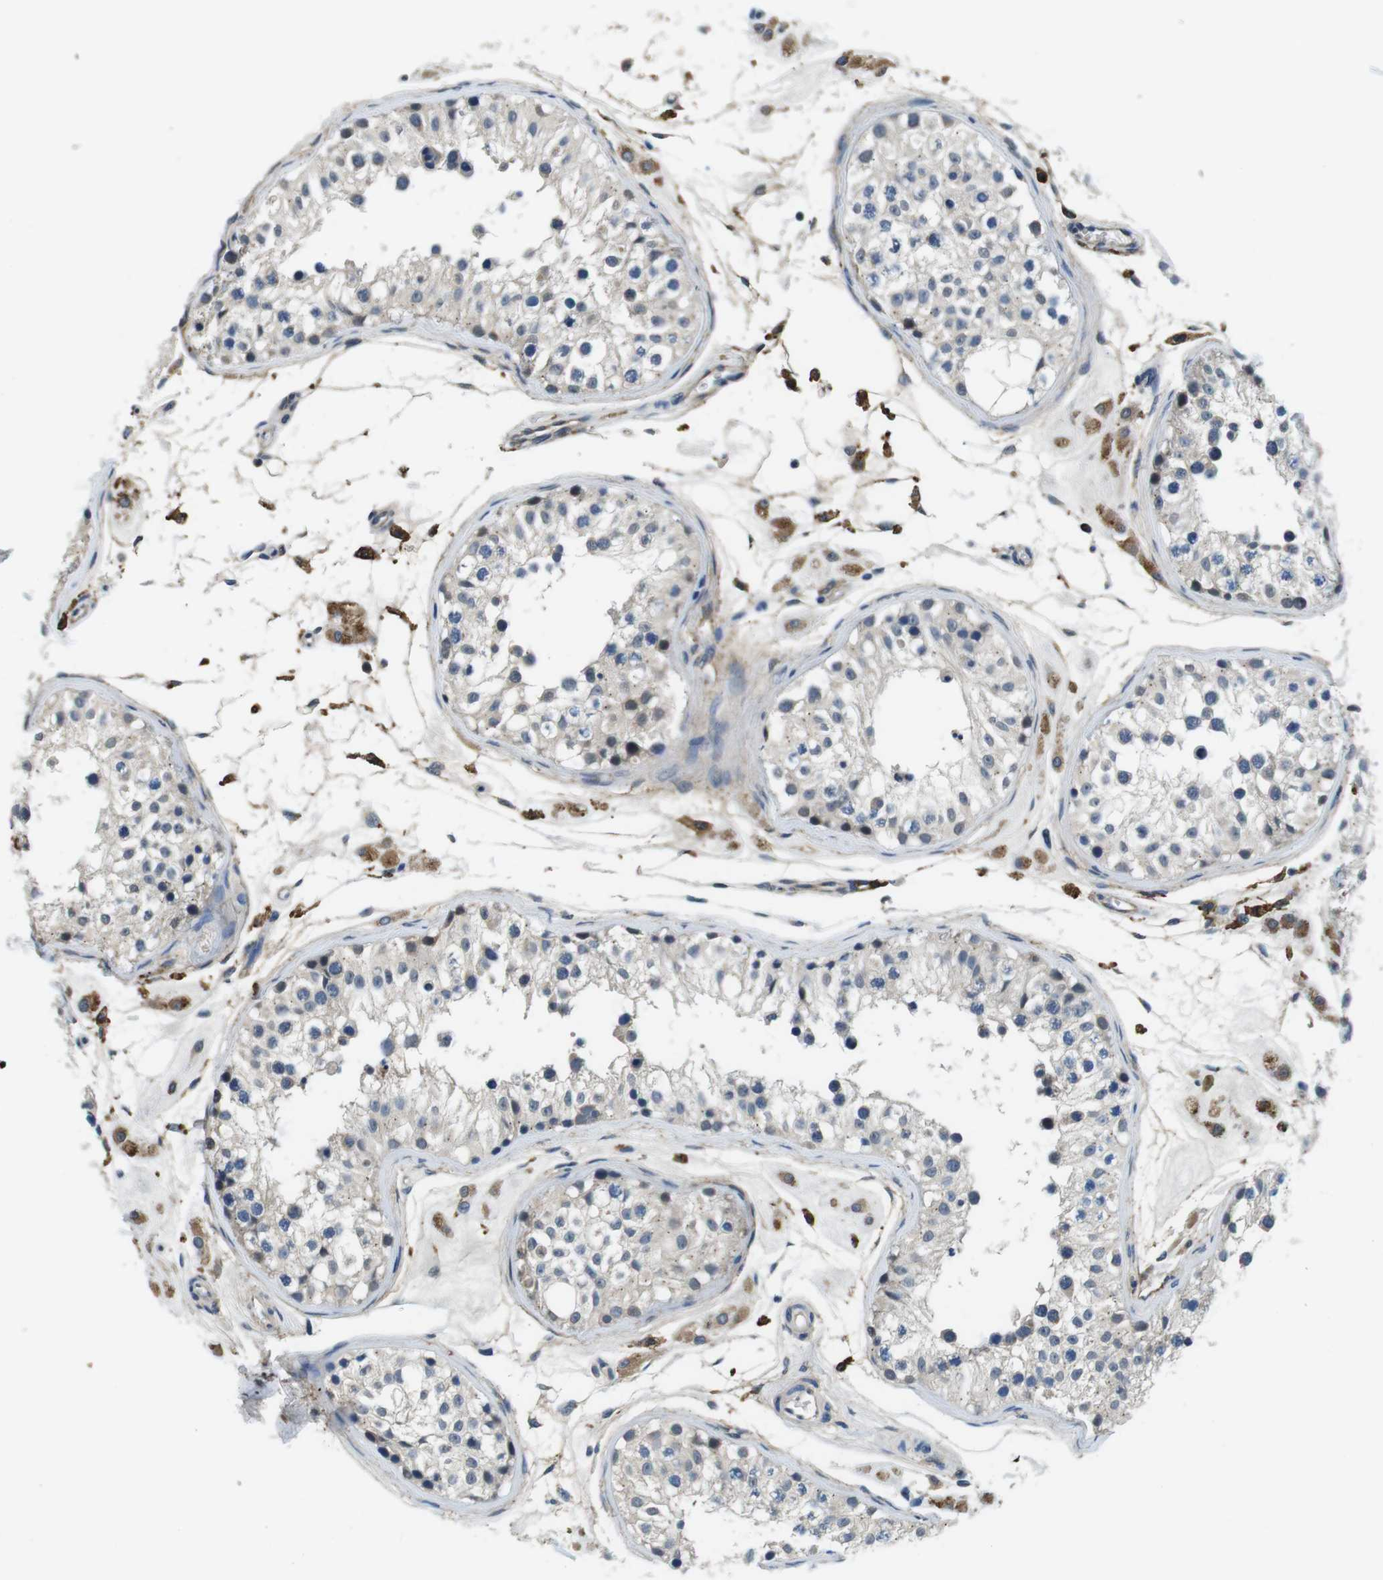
{"staining": {"intensity": "negative", "quantity": "none", "location": "none"}, "tissue": "testis", "cell_type": "Cells in seminiferous ducts", "image_type": "normal", "snomed": [{"axis": "morphology", "description": "Normal tissue, NOS"}, {"axis": "morphology", "description": "Adenocarcinoma, metastatic, NOS"}, {"axis": "topography", "description": "Testis"}], "caption": "Human testis stained for a protein using immunohistochemistry reveals no expression in cells in seminiferous ducts.", "gene": "CD163L1", "patient": {"sex": "male", "age": 26}}